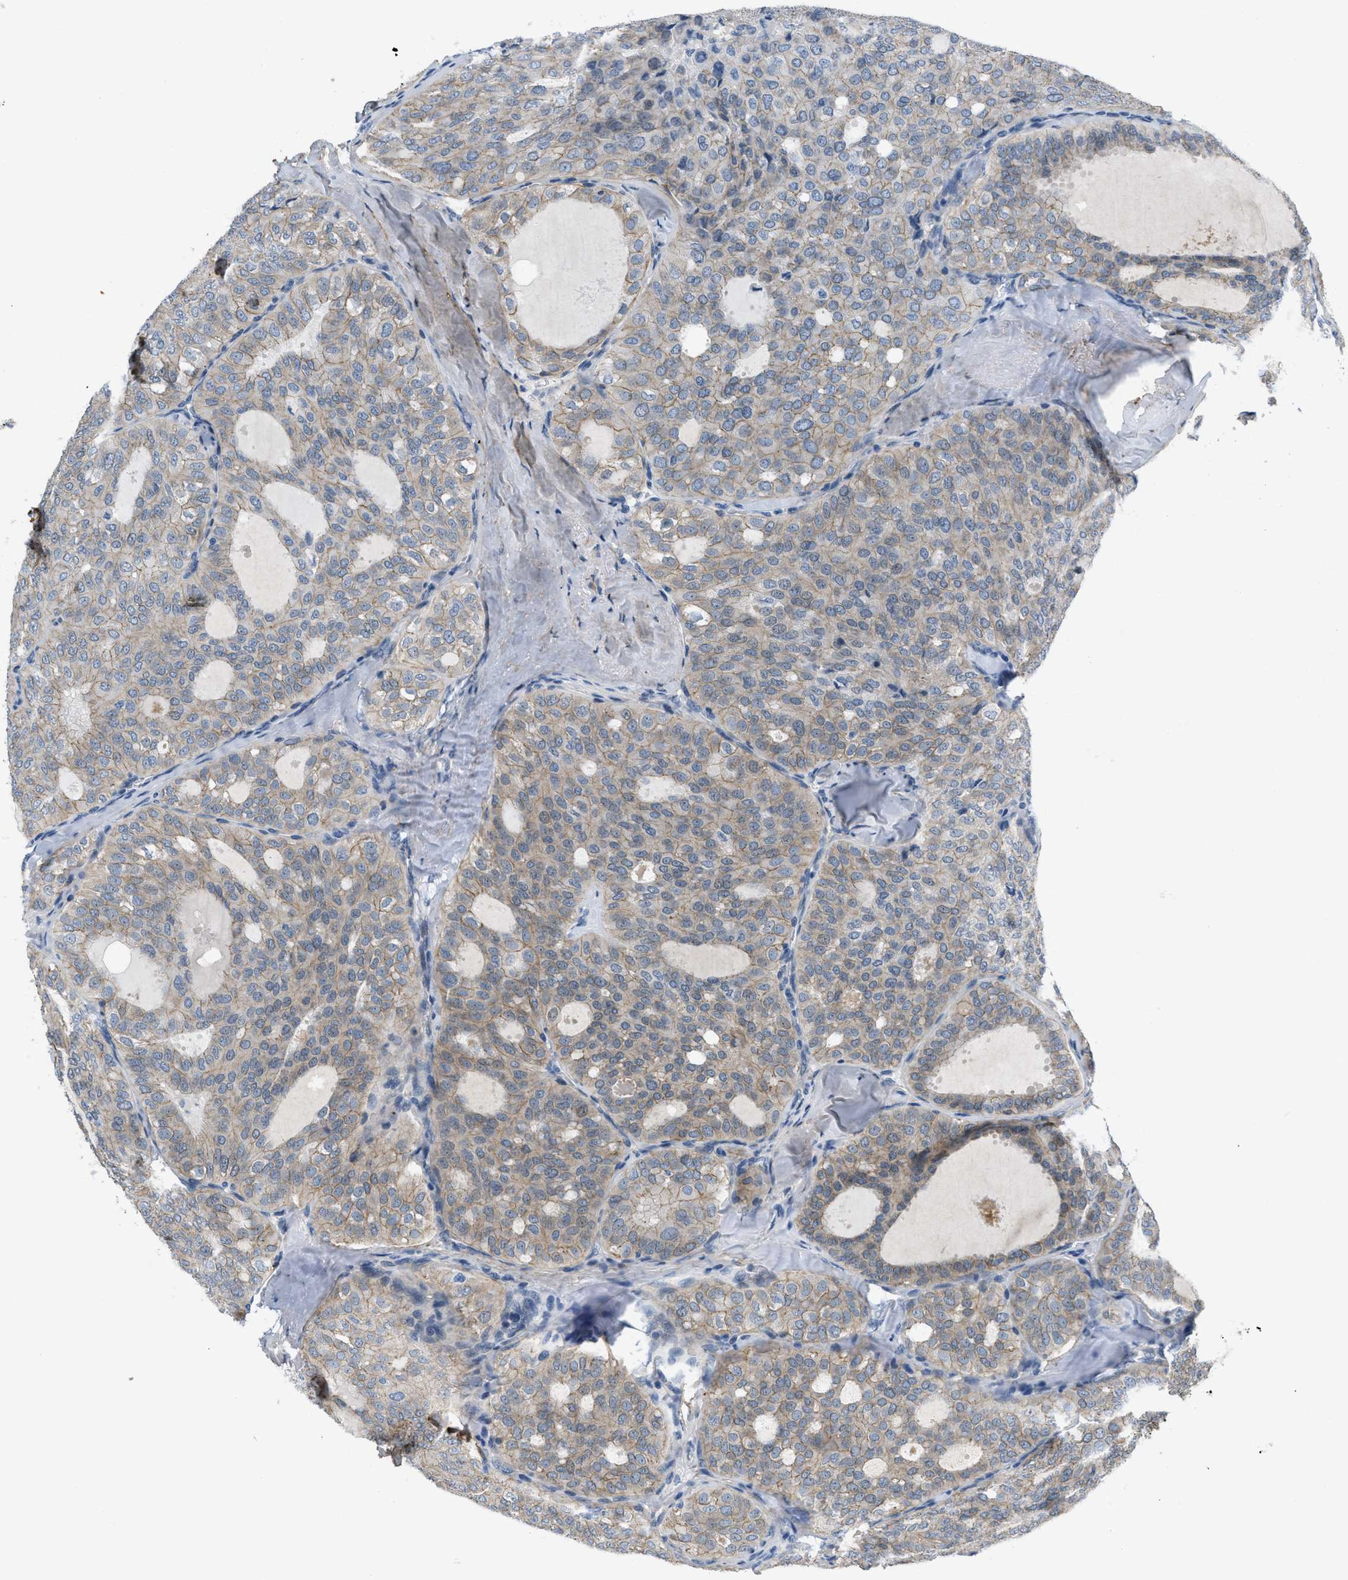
{"staining": {"intensity": "weak", "quantity": "25%-75%", "location": "cytoplasmic/membranous"}, "tissue": "thyroid cancer", "cell_type": "Tumor cells", "image_type": "cancer", "snomed": [{"axis": "morphology", "description": "Follicular adenoma carcinoma, NOS"}, {"axis": "topography", "description": "Thyroid gland"}], "caption": "Immunohistochemical staining of thyroid cancer reveals low levels of weak cytoplasmic/membranous expression in approximately 25%-75% of tumor cells.", "gene": "FBN1", "patient": {"sex": "male", "age": 75}}